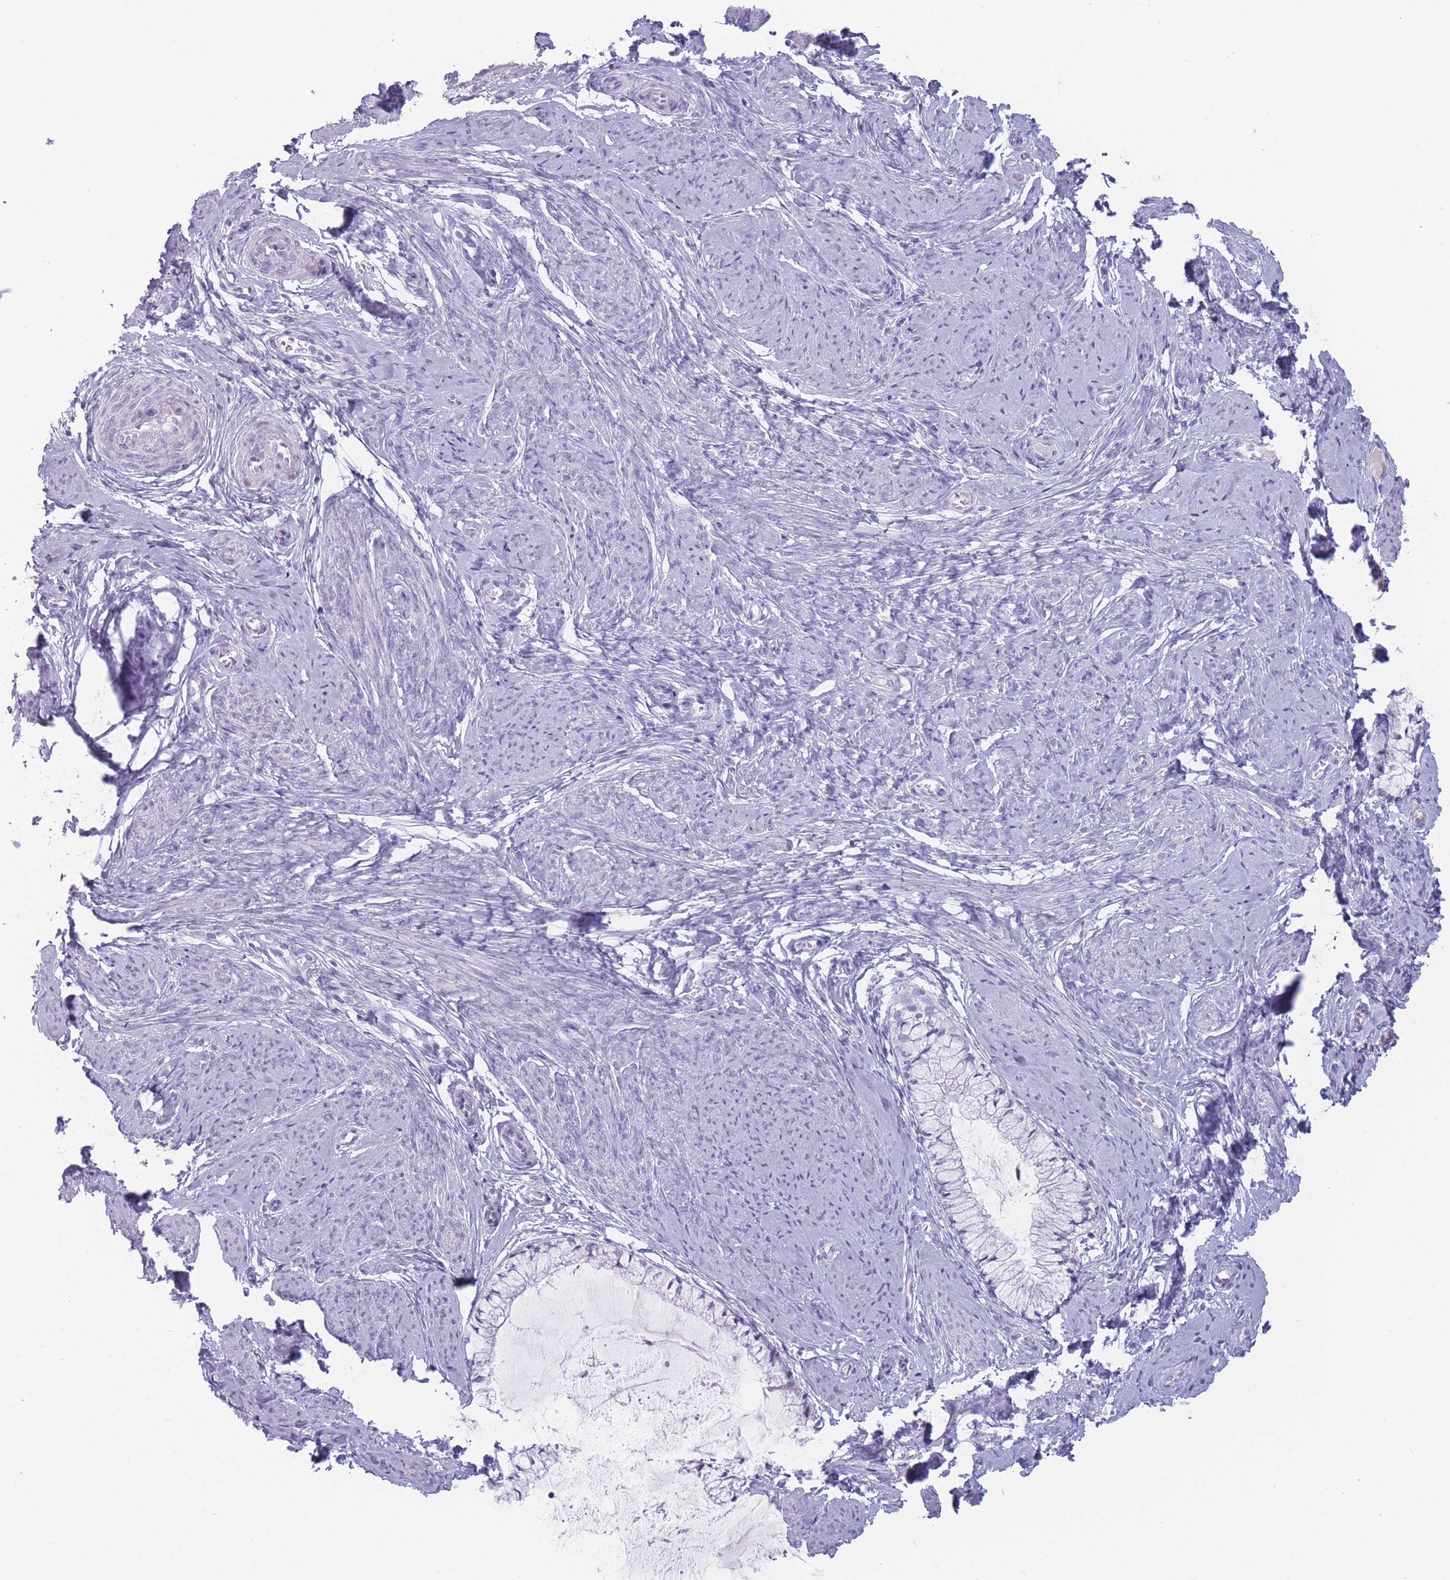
{"staining": {"intensity": "negative", "quantity": "none", "location": "none"}, "tissue": "cervix", "cell_type": "Glandular cells", "image_type": "normal", "snomed": [{"axis": "morphology", "description": "Normal tissue, NOS"}, {"axis": "topography", "description": "Cervix"}], "caption": "High power microscopy micrograph of an immunohistochemistry image of normal cervix, revealing no significant expression in glandular cells.", "gene": "GPR12", "patient": {"sex": "female", "age": 42}}